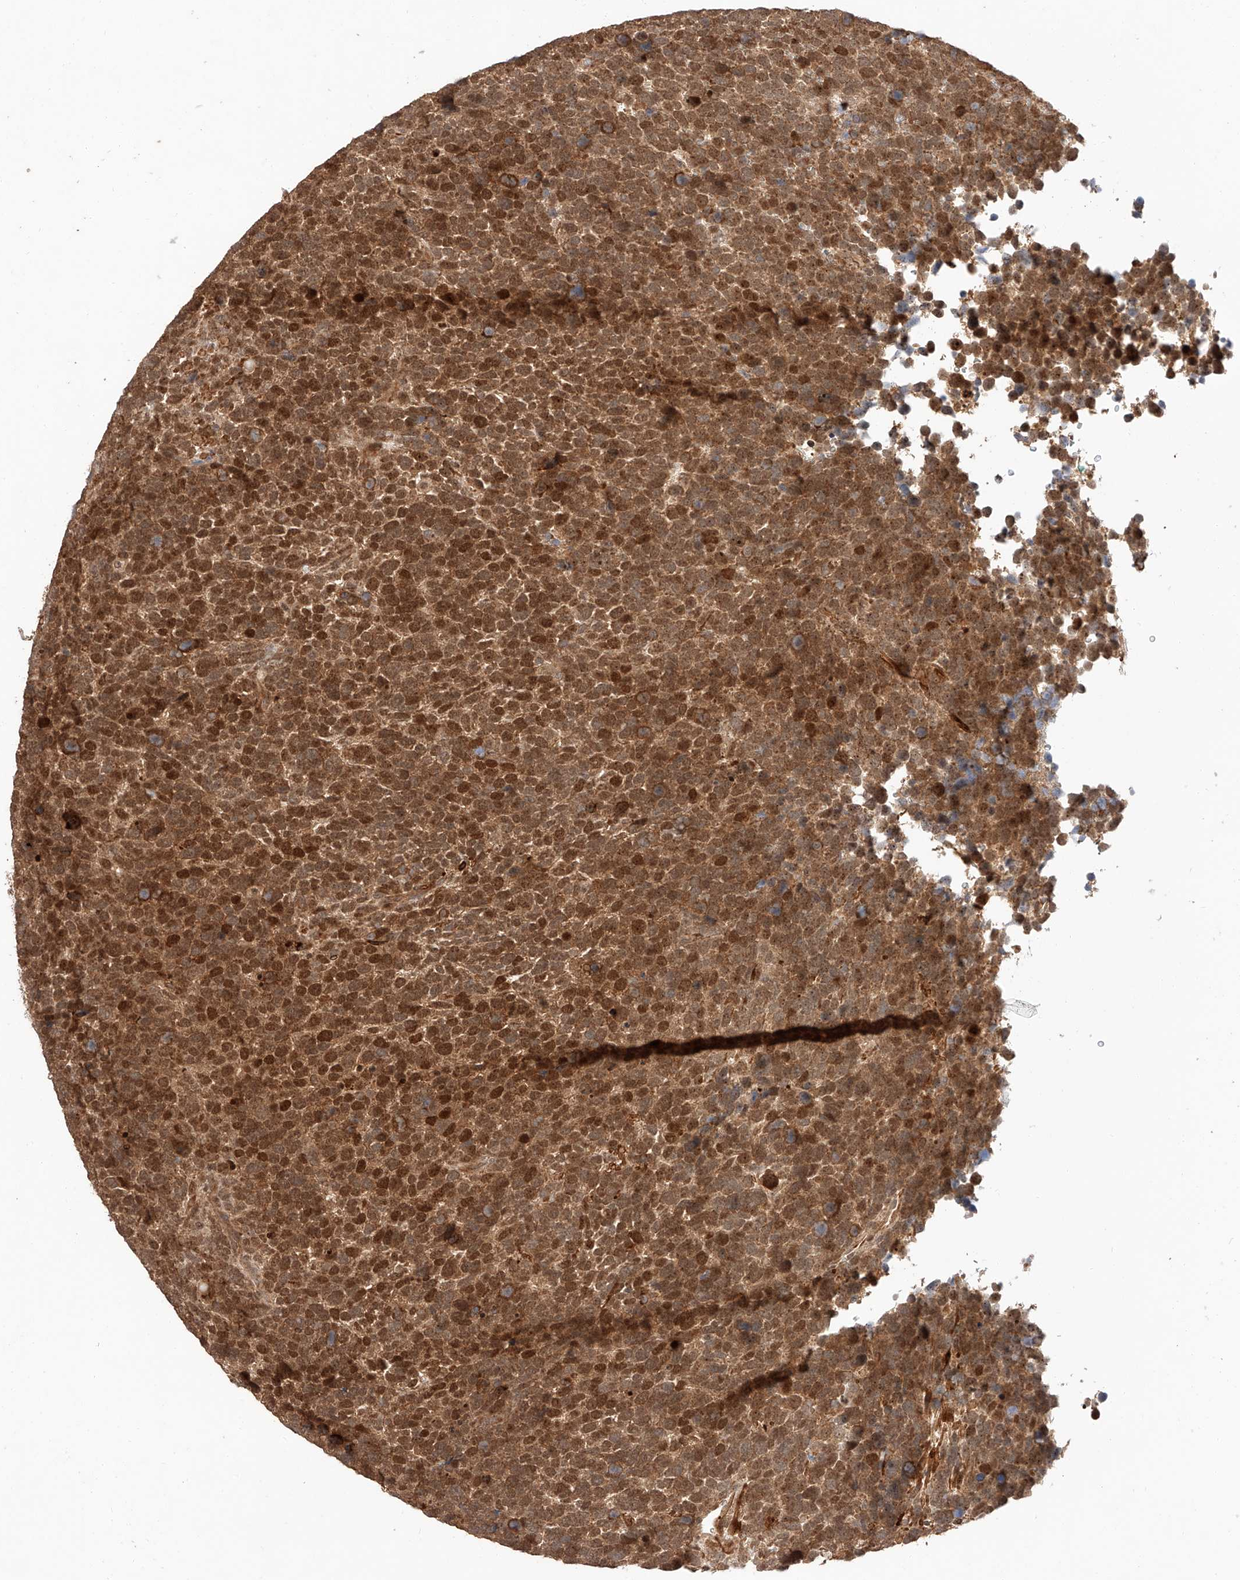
{"staining": {"intensity": "strong", "quantity": ">75%", "location": "cytoplasmic/membranous,nuclear"}, "tissue": "urothelial cancer", "cell_type": "Tumor cells", "image_type": "cancer", "snomed": [{"axis": "morphology", "description": "Urothelial carcinoma, High grade"}, {"axis": "topography", "description": "Urinary bladder"}], "caption": "Urothelial carcinoma (high-grade) was stained to show a protein in brown. There is high levels of strong cytoplasmic/membranous and nuclear staining in about >75% of tumor cells.", "gene": "RAB23", "patient": {"sex": "female", "age": 82}}